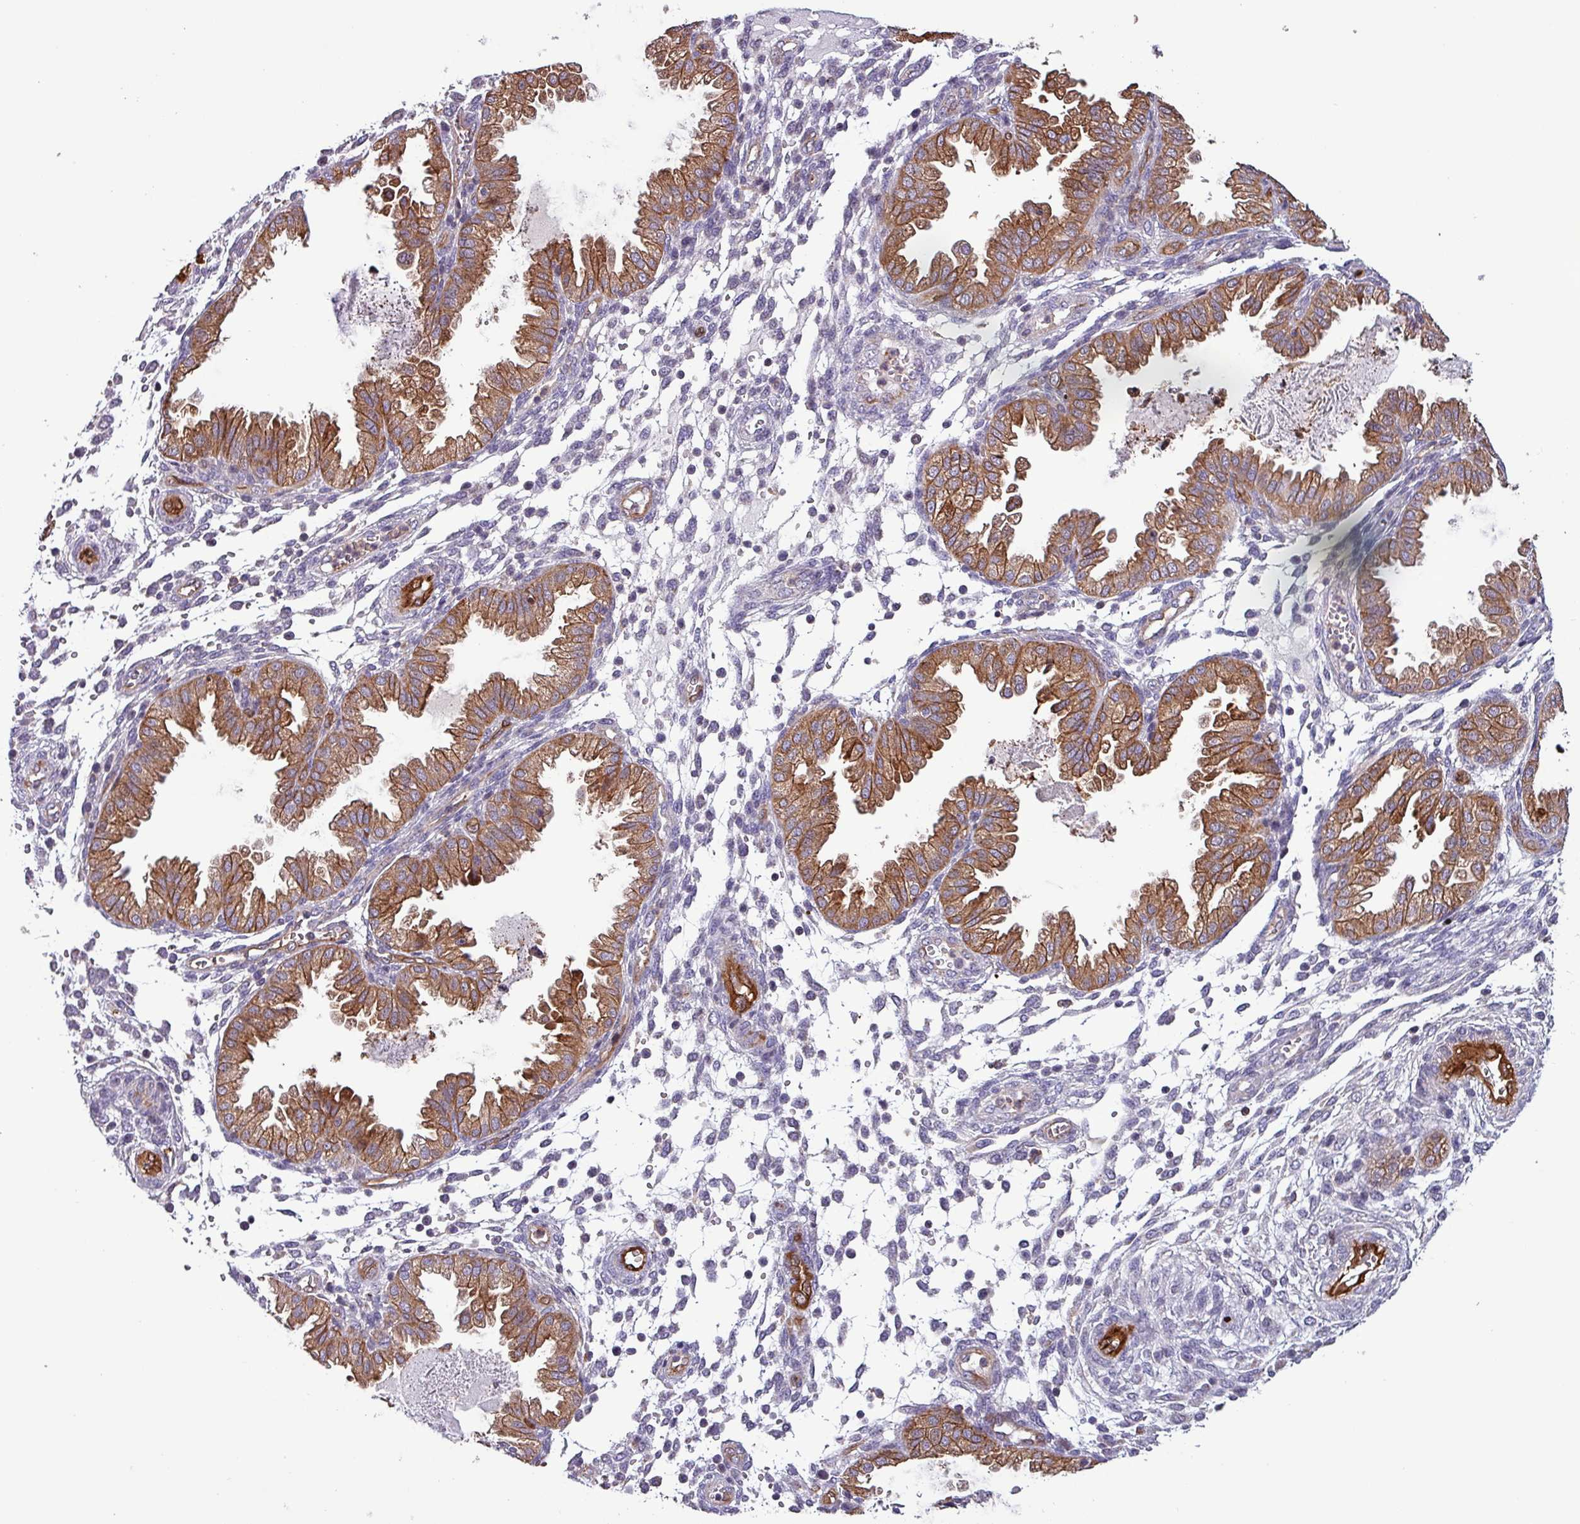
{"staining": {"intensity": "negative", "quantity": "none", "location": "none"}, "tissue": "endometrium", "cell_type": "Cells in endometrial stroma", "image_type": "normal", "snomed": [{"axis": "morphology", "description": "Normal tissue, NOS"}, {"axis": "topography", "description": "Endometrium"}], "caption": "Endometrium stained for a protein using immunohistochemistry (IHC) demonstrates no staining cells in endometrial stroma.", "gene": "SCIN", "patient": {"sex": "female", "age": 33}}